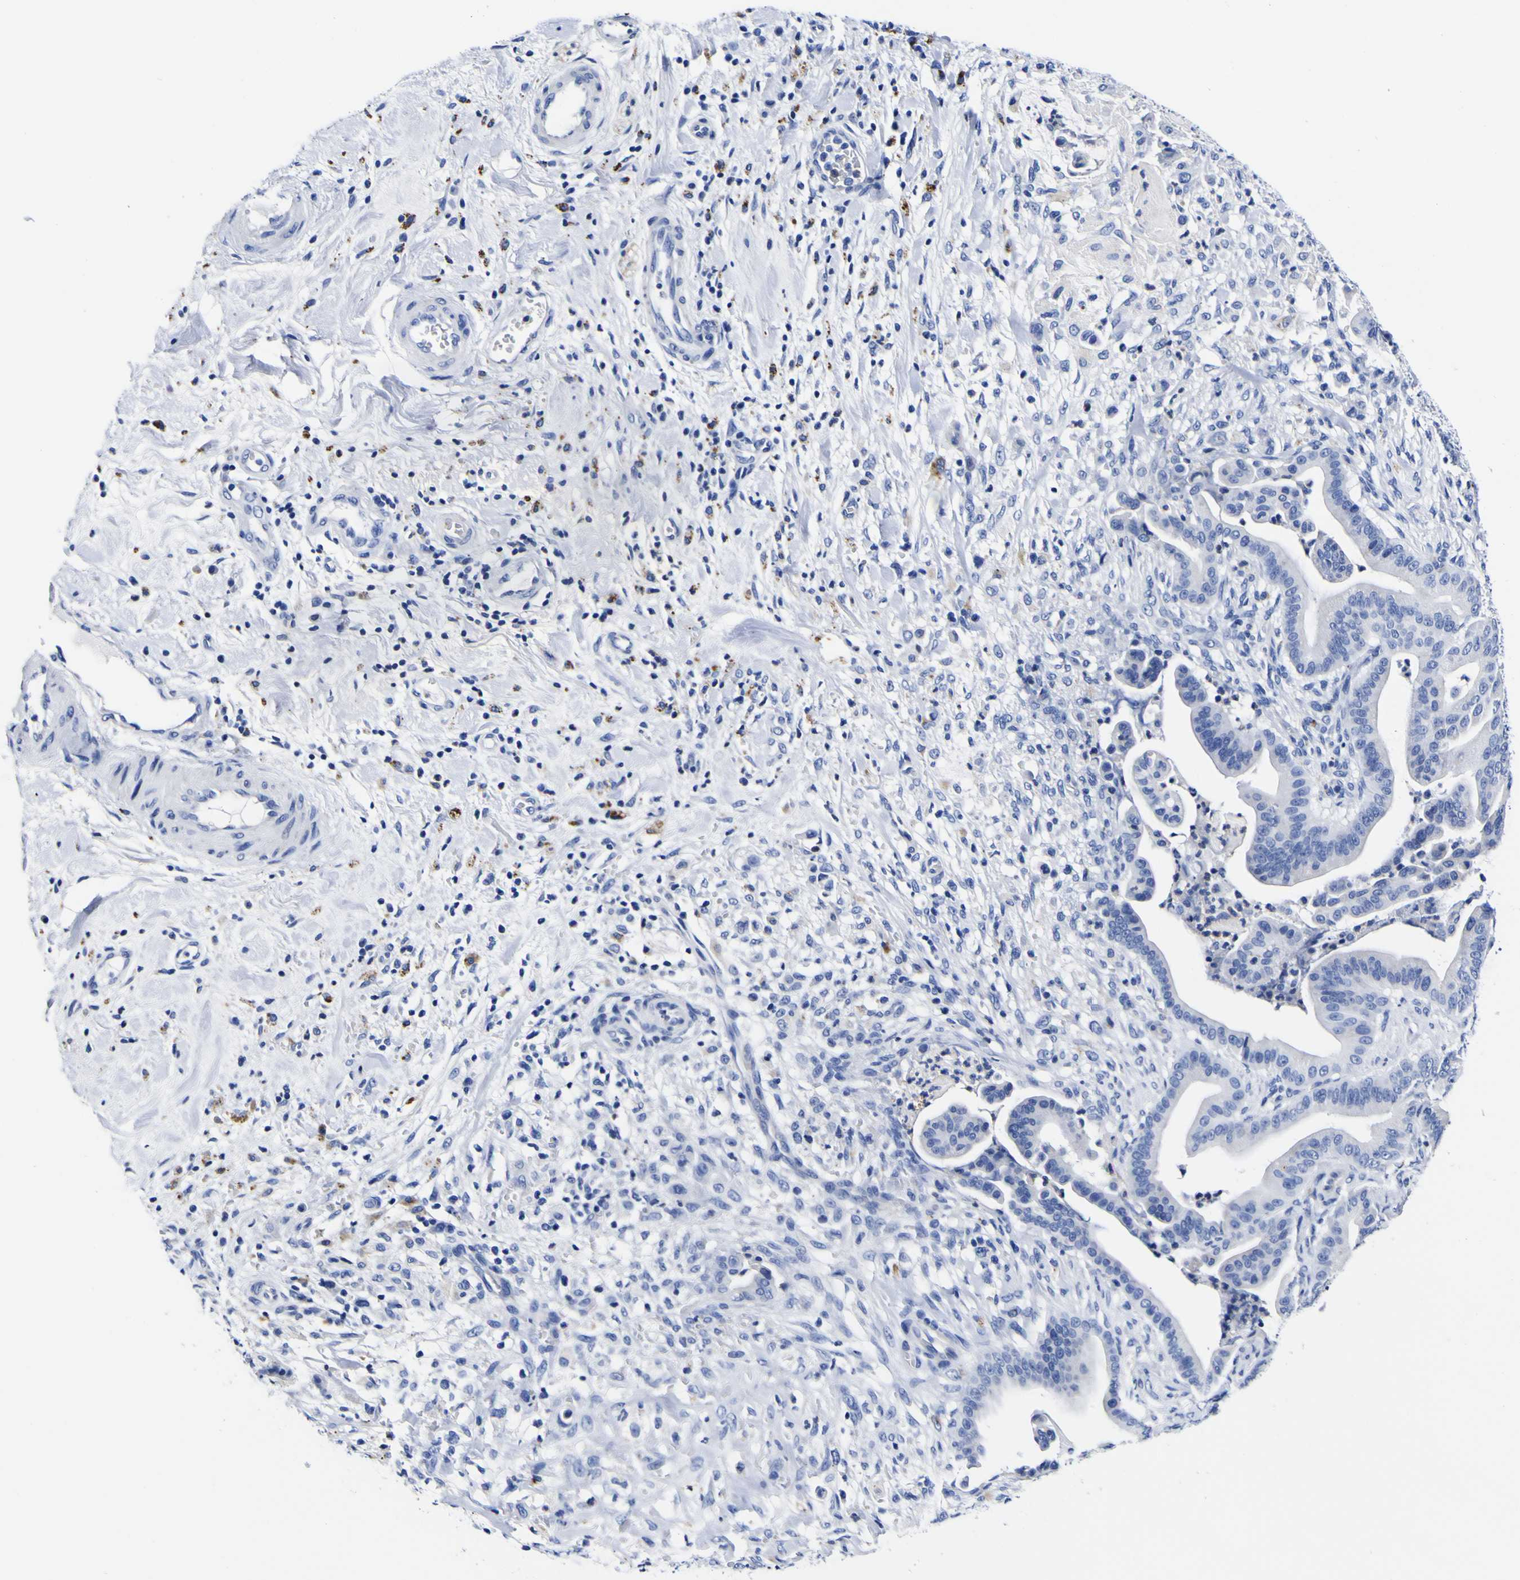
{"staining": {"intensity": "negative", "quantity": "none", "location": "none"}, "tissue": "pancreatic cancer", "cell_type": "Tumor cells", "image_type": "cancer", "snomed": [{"axis": "morphology", "description": "Adenocarcinoma, NOS"}, {"axis": "topography", "description": "Pancreas"}], "caption": "IHC of adenocarcinoma (pancreatic) shows no expression in tumor cells.", "gene": "HLA-DQA1", "patient": {"sex": "male", "age": 63}}